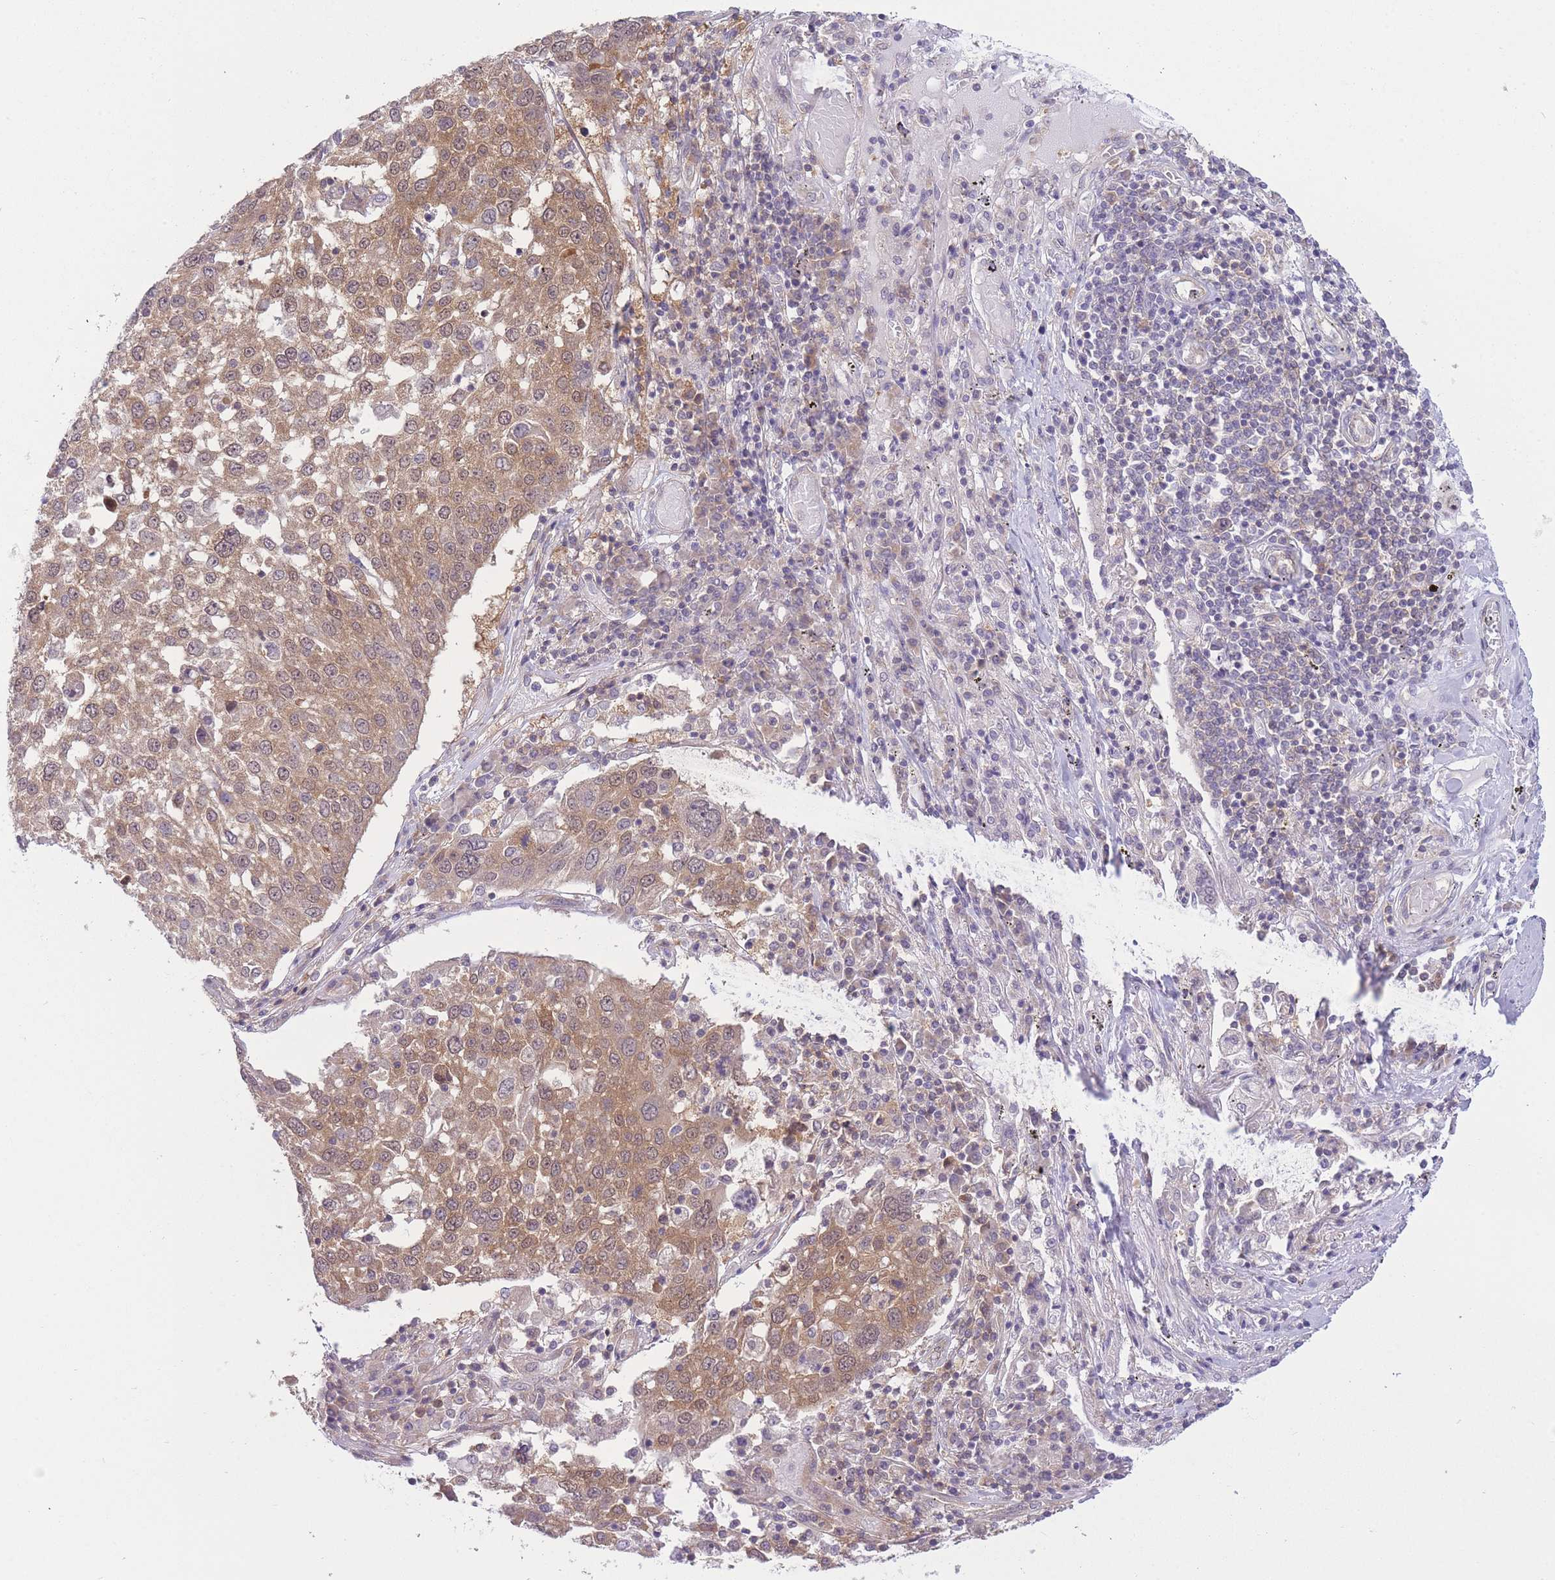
{"staining": {"intensity": "weak", "quantity": ">75%", "location": "cytoplasmic/membranous"}, "tissue": "lung cancer", "cell_type": "Tumor cells", "image_type": "cancer", "snomed": [{"axis": "morphology", "description": "Squamous cell carcinoma, NOS"}, {"axis": "topography", "description": "Lung"}], "caption": "IHC histopathology image of human squamous cell carcinoma (lung) stained for a protein (brown), which reveals low levels of weak cytoplasmic/membranous staining in about >75% of tumor cells.", "gene": "PFDN6", "patient": {"sex": "male", "age": 65}}